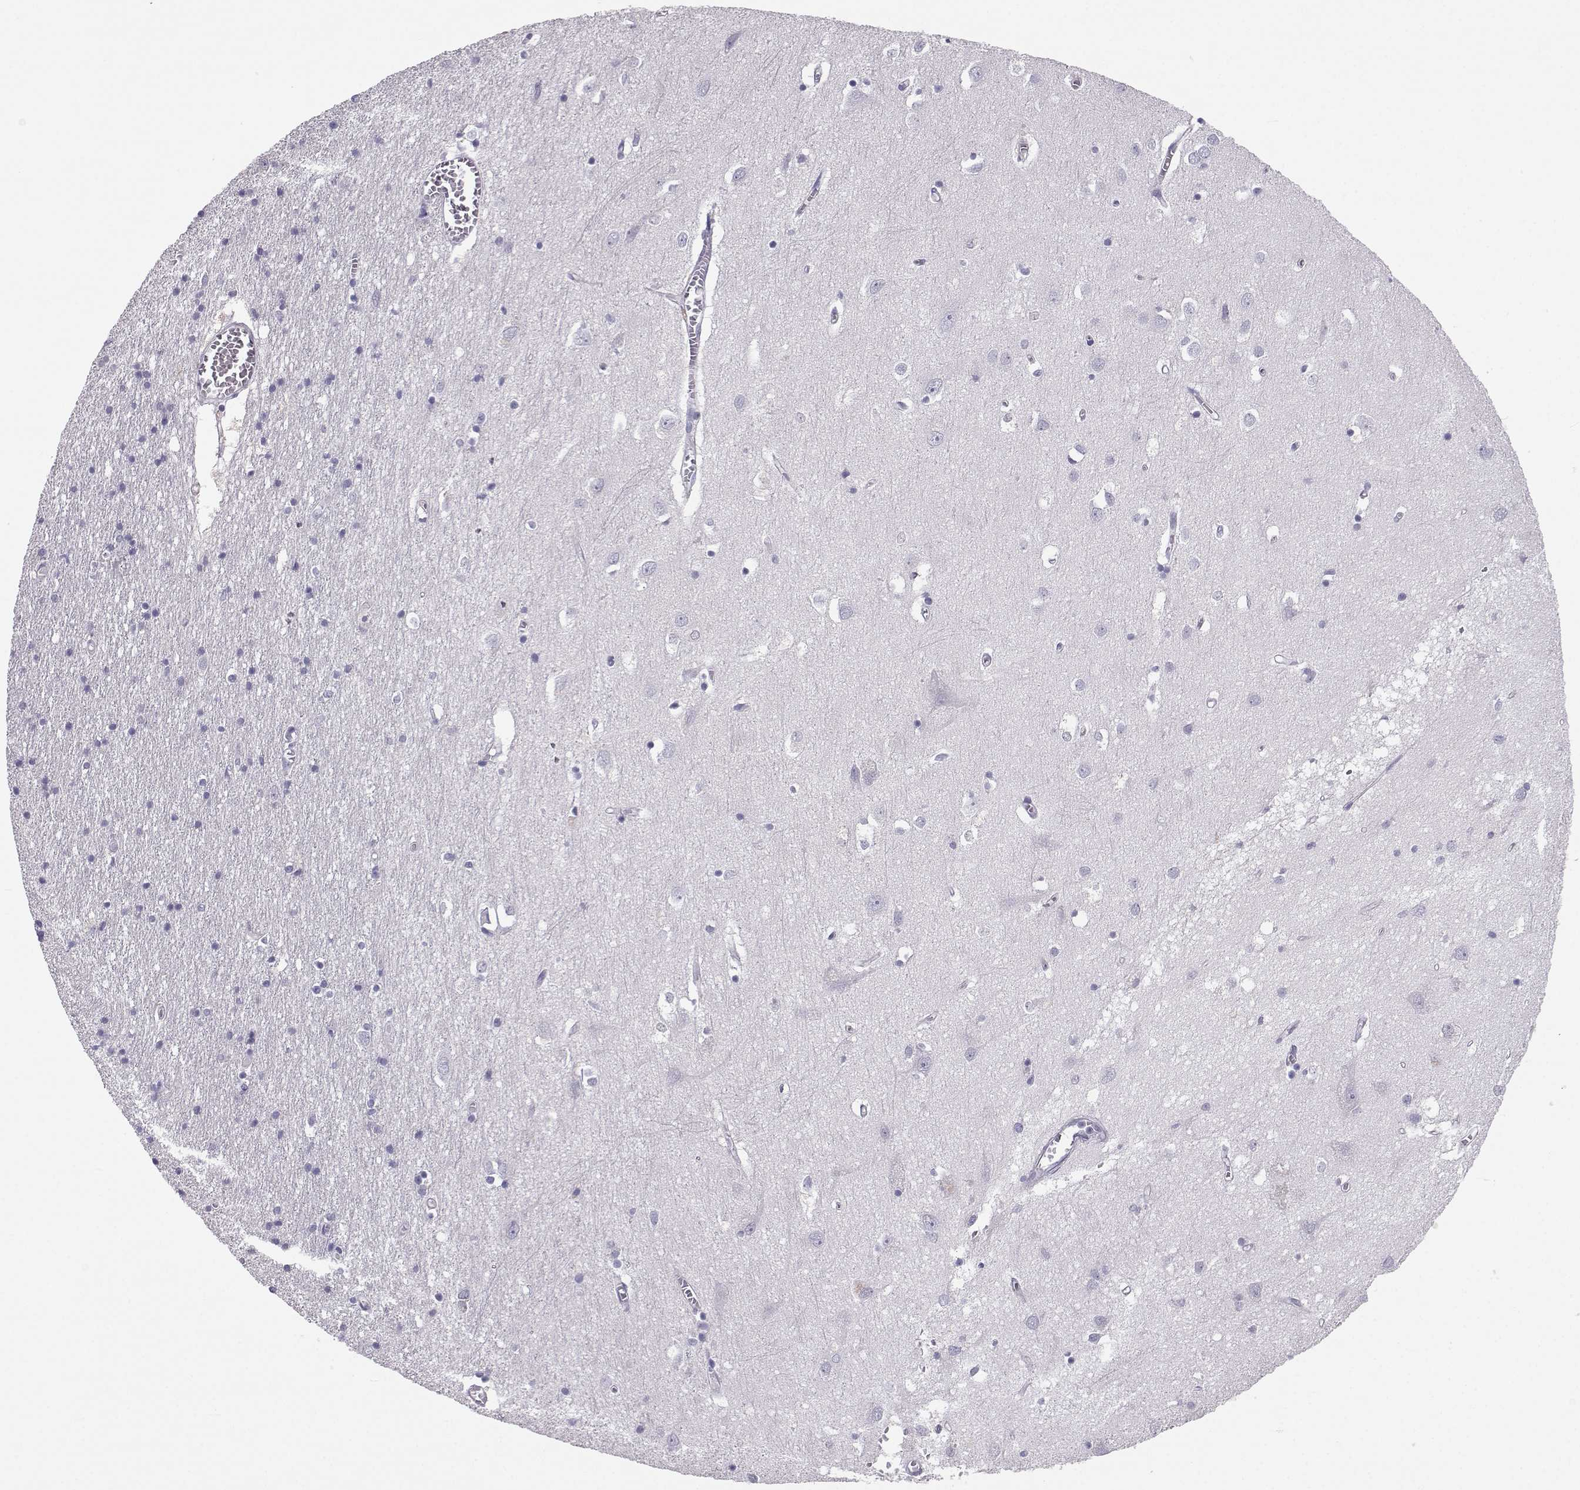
{"staining": {"intensity": "negative", "quantity": "none", "location": "none"}, "tissue": "cerebral cortex", "cell_type": "Endothelial cells", "image_type": "normal", "snomed": [{"axis": "morphology", "description": "Normal tissue, NOS"}, {"axis": "topography", "description": "Cerebral cortex"}], "caption": "High power microscopy histopathology image of an IHC histopathology image of normal cerebral cortex, revealing no significant expression in endothelial cells.", "gene": "MROH7", "patient": {"sex": "male", "age": 70}}